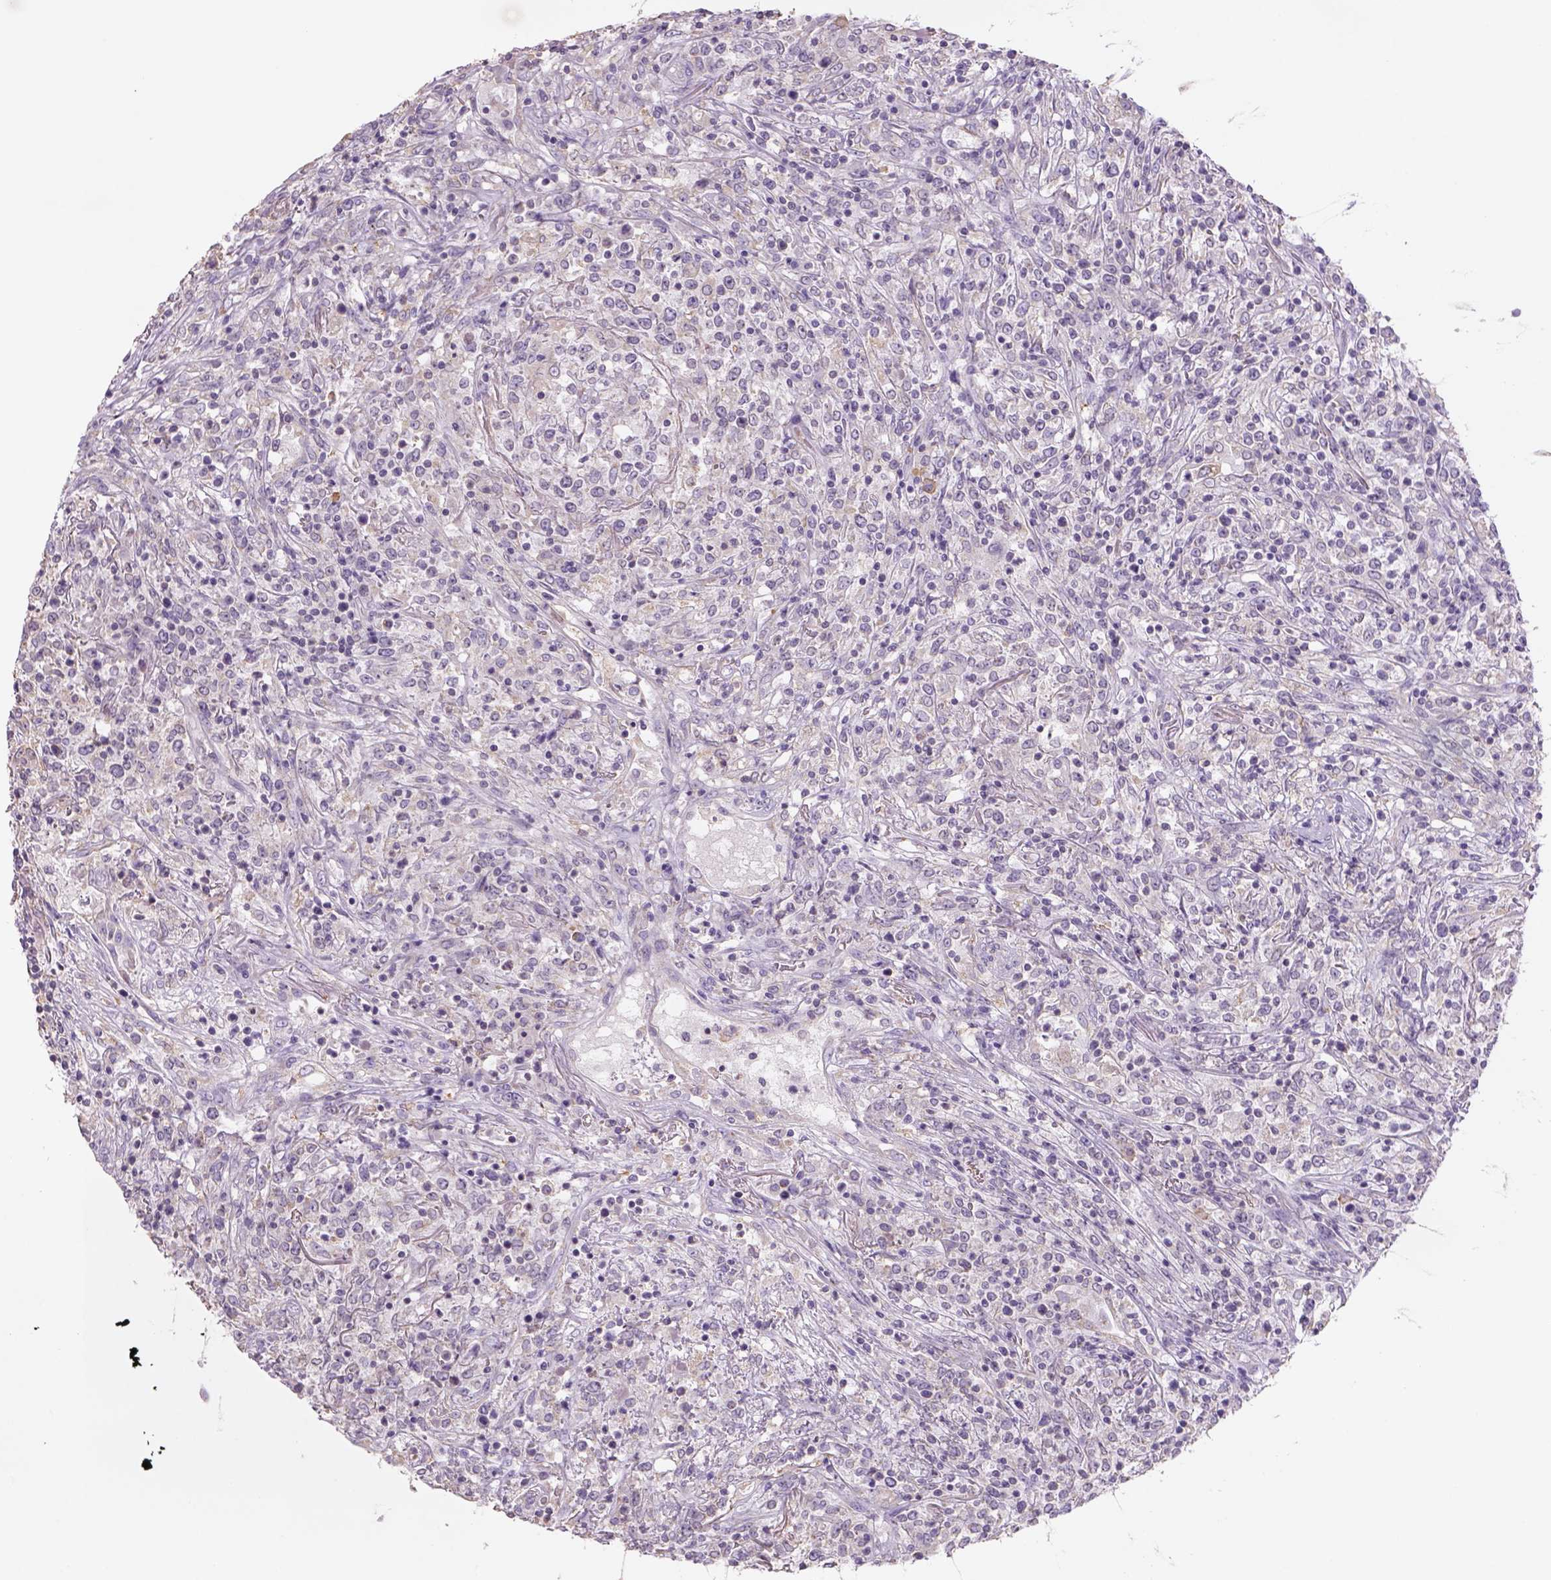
{"staining": {"intensity": "negative", "quantity": "none", "location": "none"}, "tissue": "lymphoma", "cell_type": "Tumor cells", "image_type": "cancer", "snomed": [{"axis": "morphology", "description": "Malignant lymphoma, non-Hodgkin's type, High grade"}, {"axis": "topography", "description": "Lung"}], "caption": "The photomicrograph demonstrates no staining of tumor cells in lymphoma. (DAB immunohistochemistry with hematoxylin counter stain).", "gene": "NAALAD2", "patient": {"sex": "male", "age": 79}}